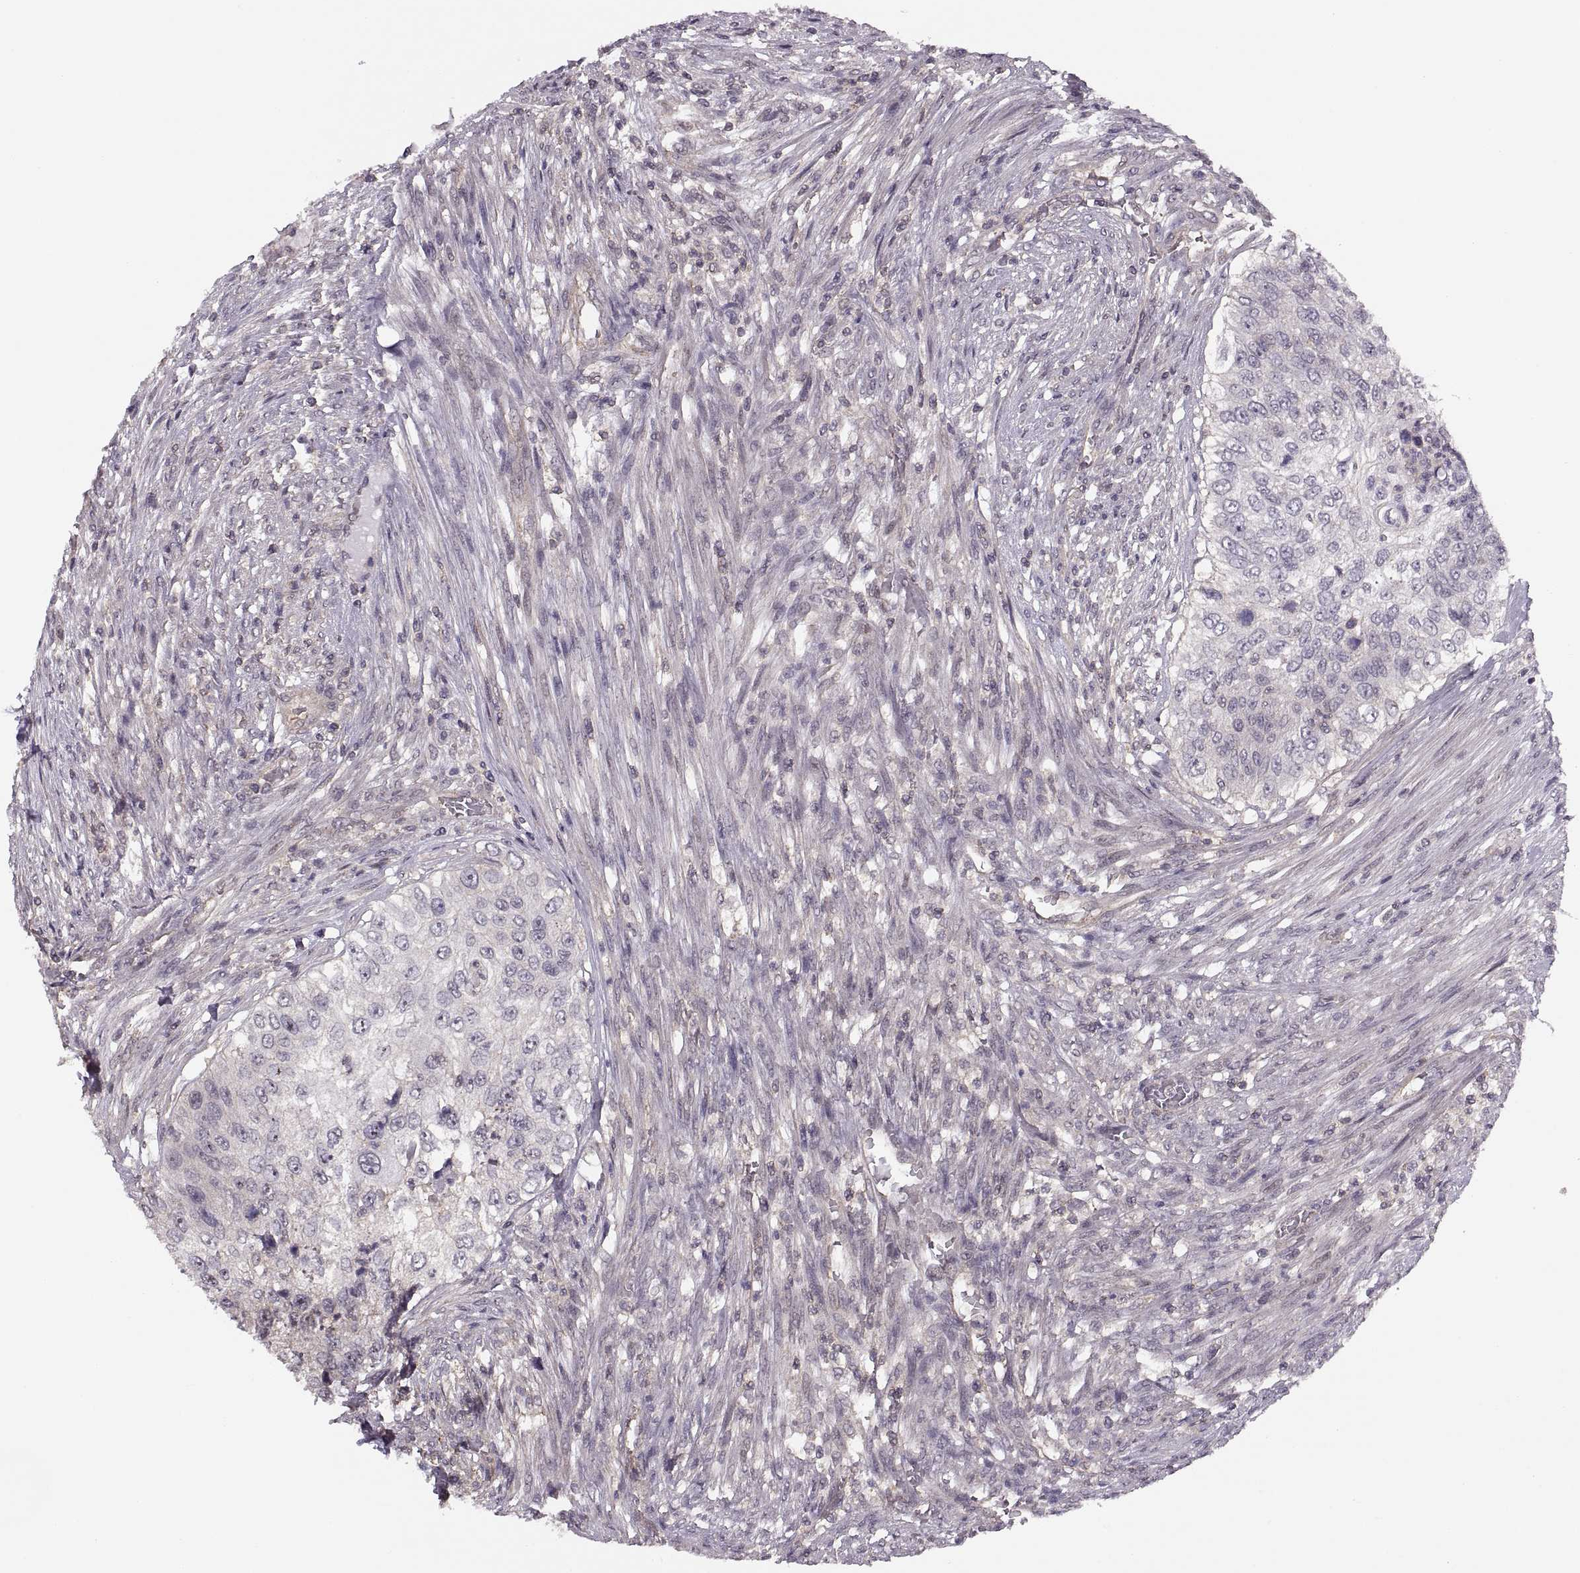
{"staining": {"intensity": "negative", "quantity": "none", "location": "none"}, "tissue": "urothelial cancer", "cell_type": "Tumor cells", "image_type": "cancer", "snomed": [{"axis": "morphology", "description": "Urothelial carcinoma, High grade"}, {"axis": "topography", "description": "Urinary bladder"}], "caption": "DAB (3,3'-diaminobenzidine) immunohistochemical staining of urothelial cancer demonstrates no significant expression in tumor cells.", "gene": "LUZP2", "patient": {"sex": "female", "age": 60}}